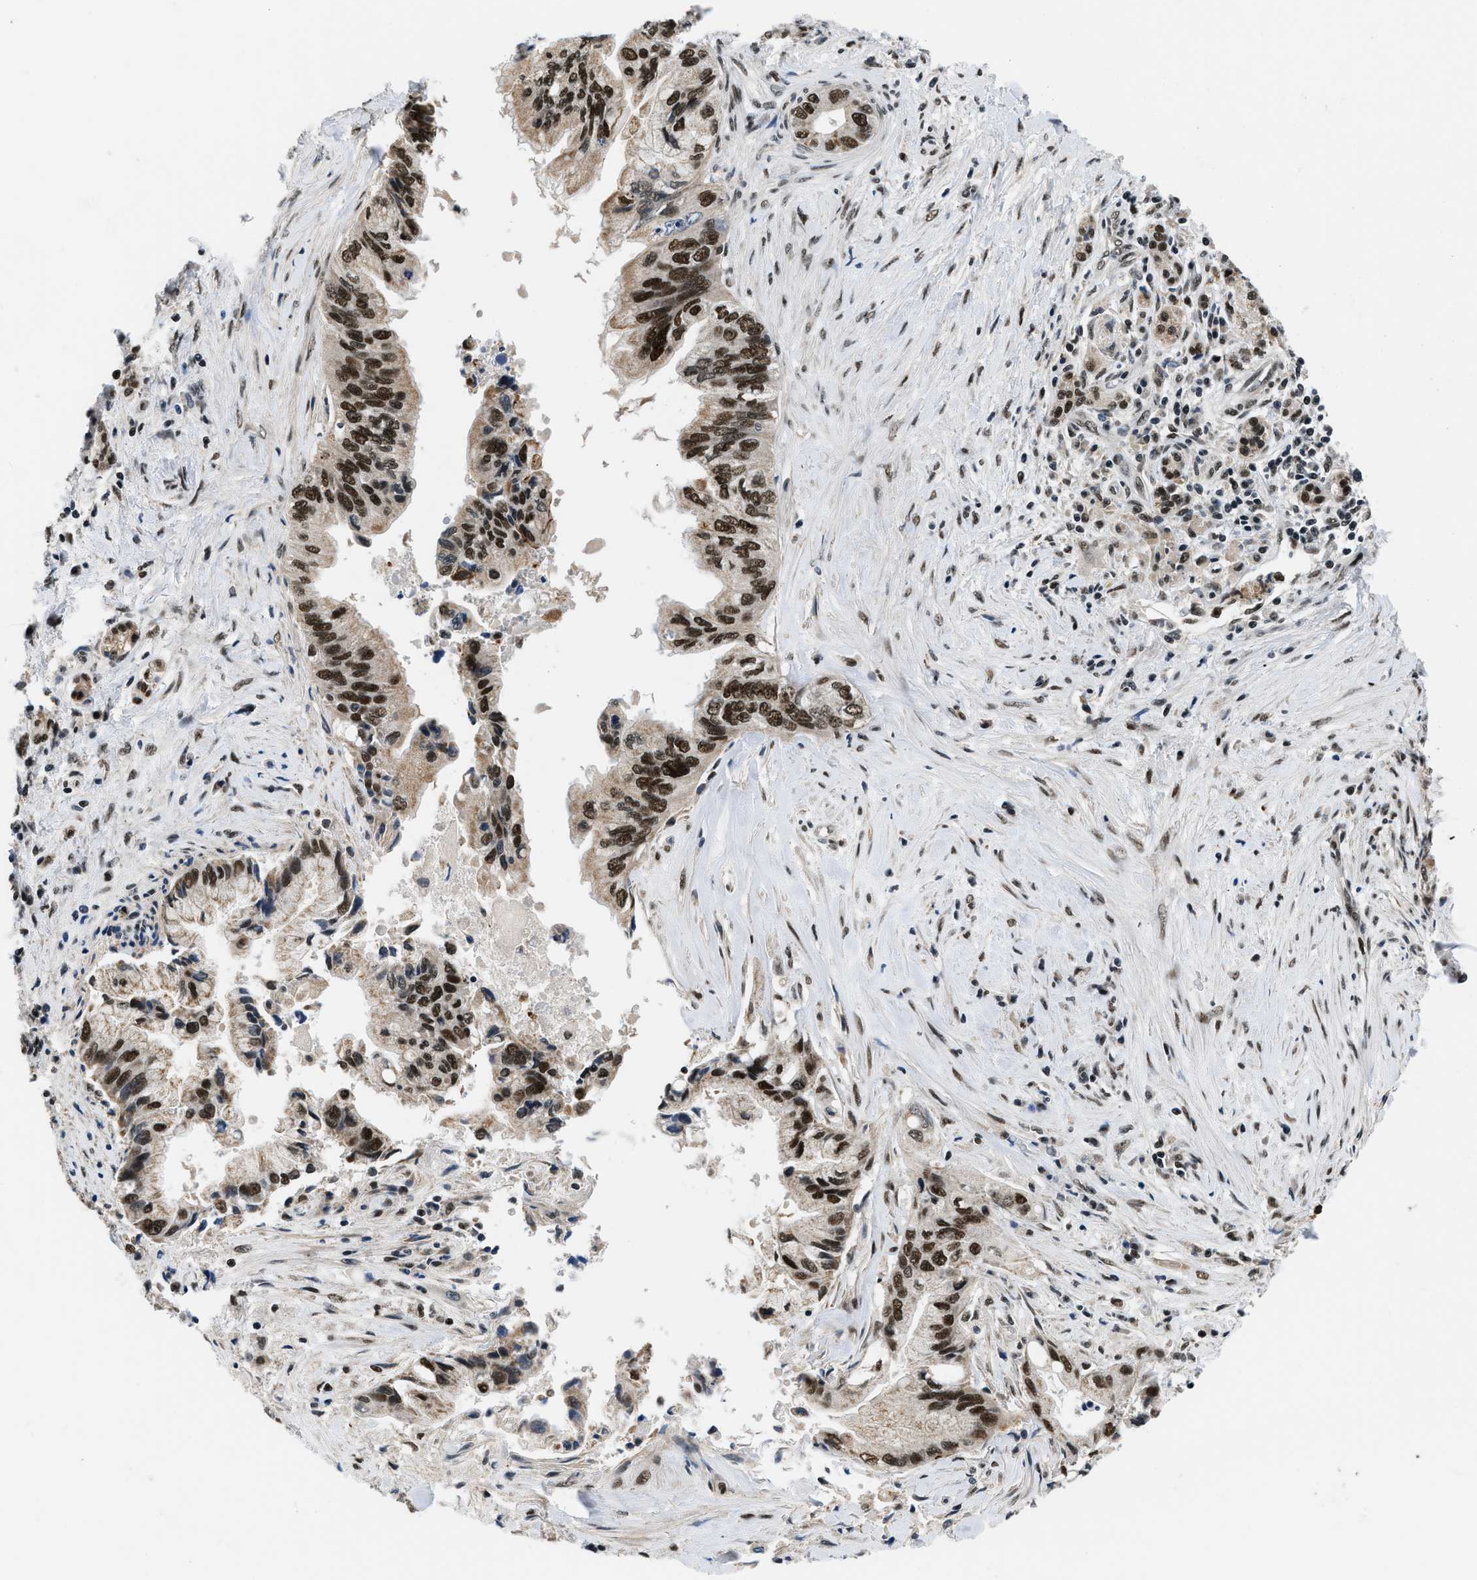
{"staining": {"intensity": "strong", "quantity": ">75%", "location": "nuclear"}, "tissue": "pancreatic cancer", "cell_type": "Tumor cells", "image_type": "cancer", "snomed": [{"axis": "morphology", "description": "Adenocarcinoma, NOS"}, {"axis": "topography", "description": "Pancreas"}], "caption": "An immunohistochemistry (IHC) micrograph of neoplastic tissue is shown. Protein staining in brown labels strong nuclear positivity in pancreatic cancer within tumor cells. (brown staining indicates protein expression, while blue staining denotes nuclei).", "gene": "KDM3B", "patient": {"sex": "female", "age": 73}}